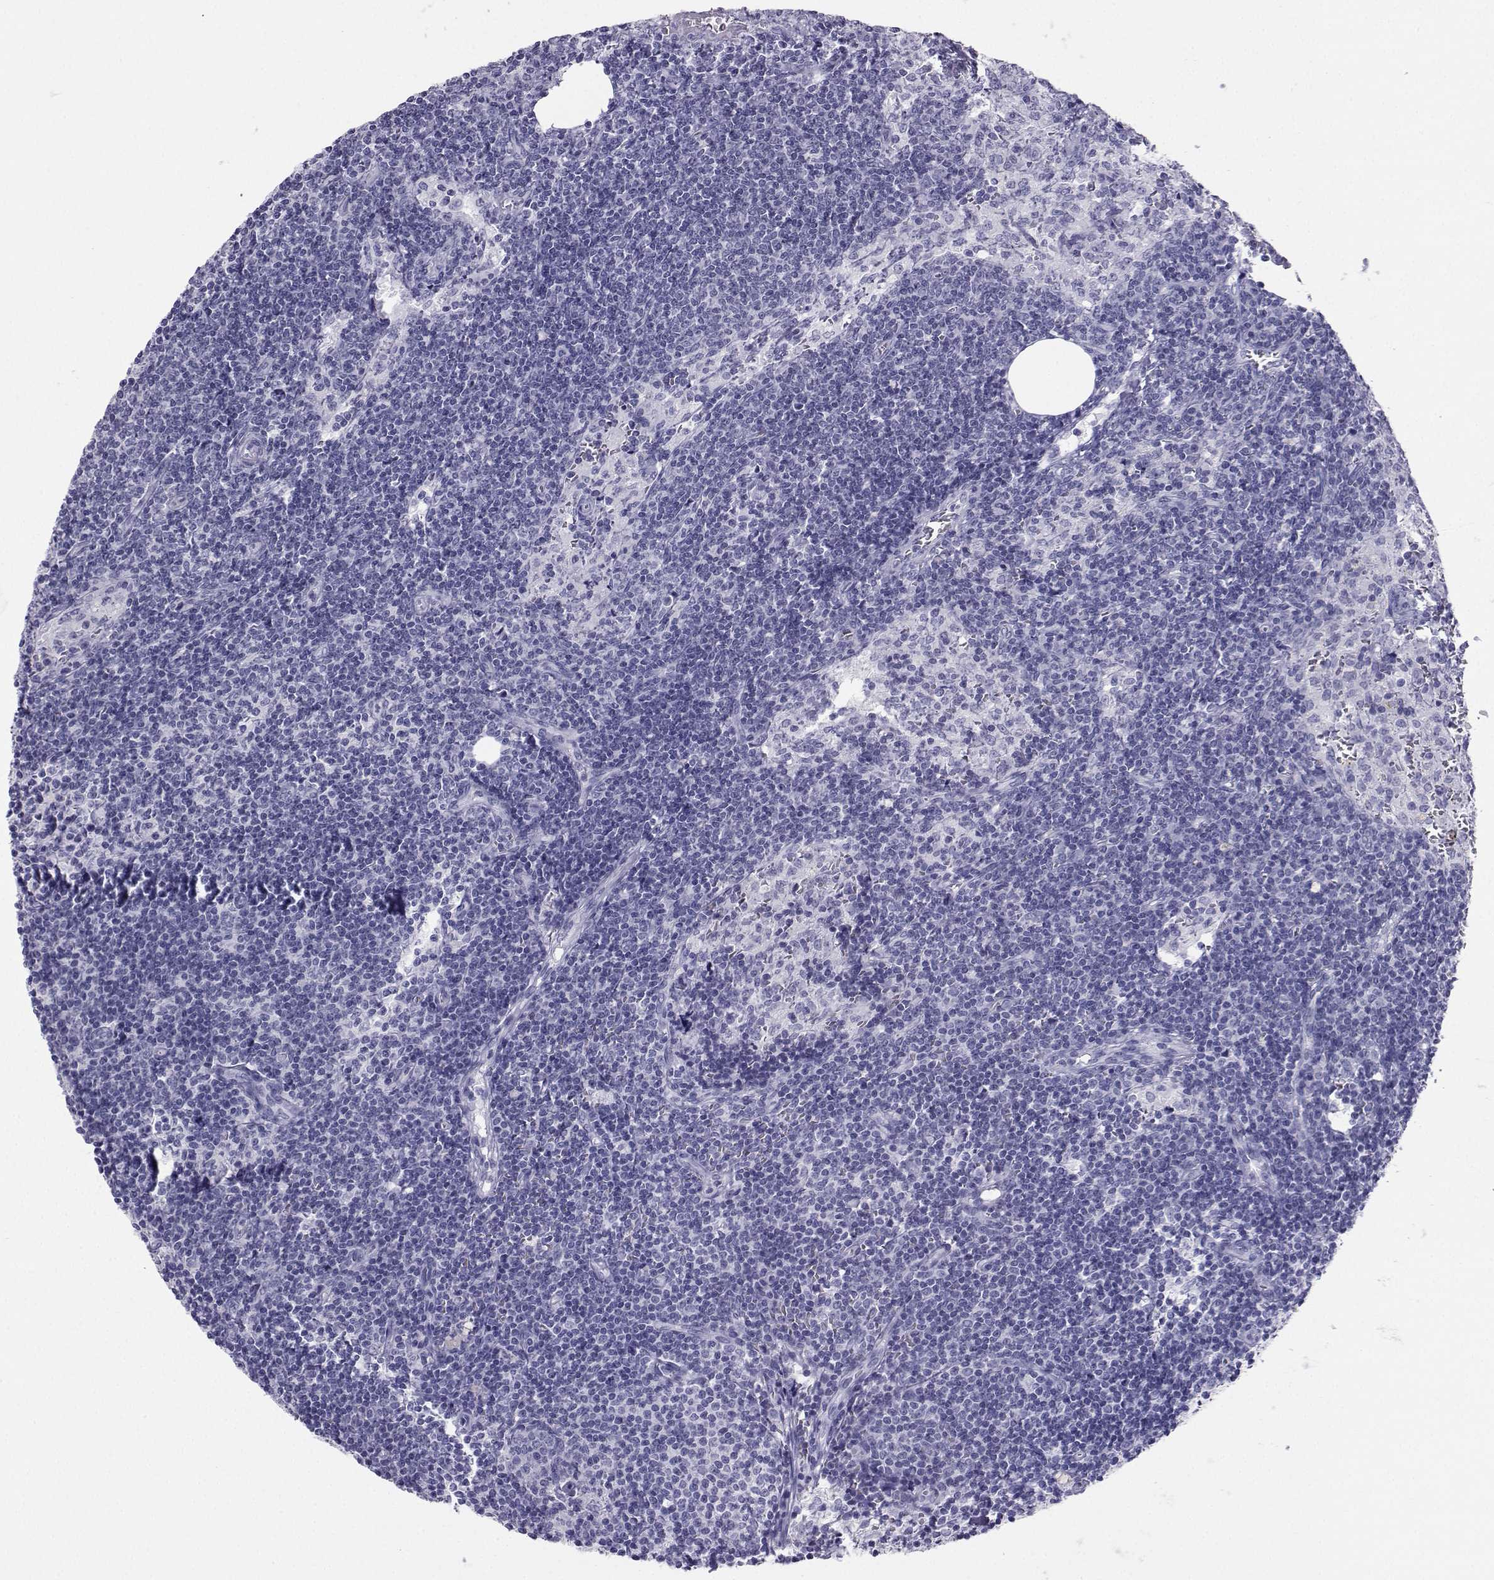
{"staining": {"intensity": "negative", "quantity": "none", "location": "none"}, "tissue": "lymph node", "cell_type": "Germinal center cells", "image_type": "normal", "snomed": [{"axis": "morphology", "description": "Normal tissue, NOS"}, {"axis": "topography", "description": "Lymph node"}], "caption": "Immunohistochemical staining of unremarkable lymph node displays no significant expression in germinal center cells.", "gene": "SST", "patient": {"sex": "female", "age": 50}}